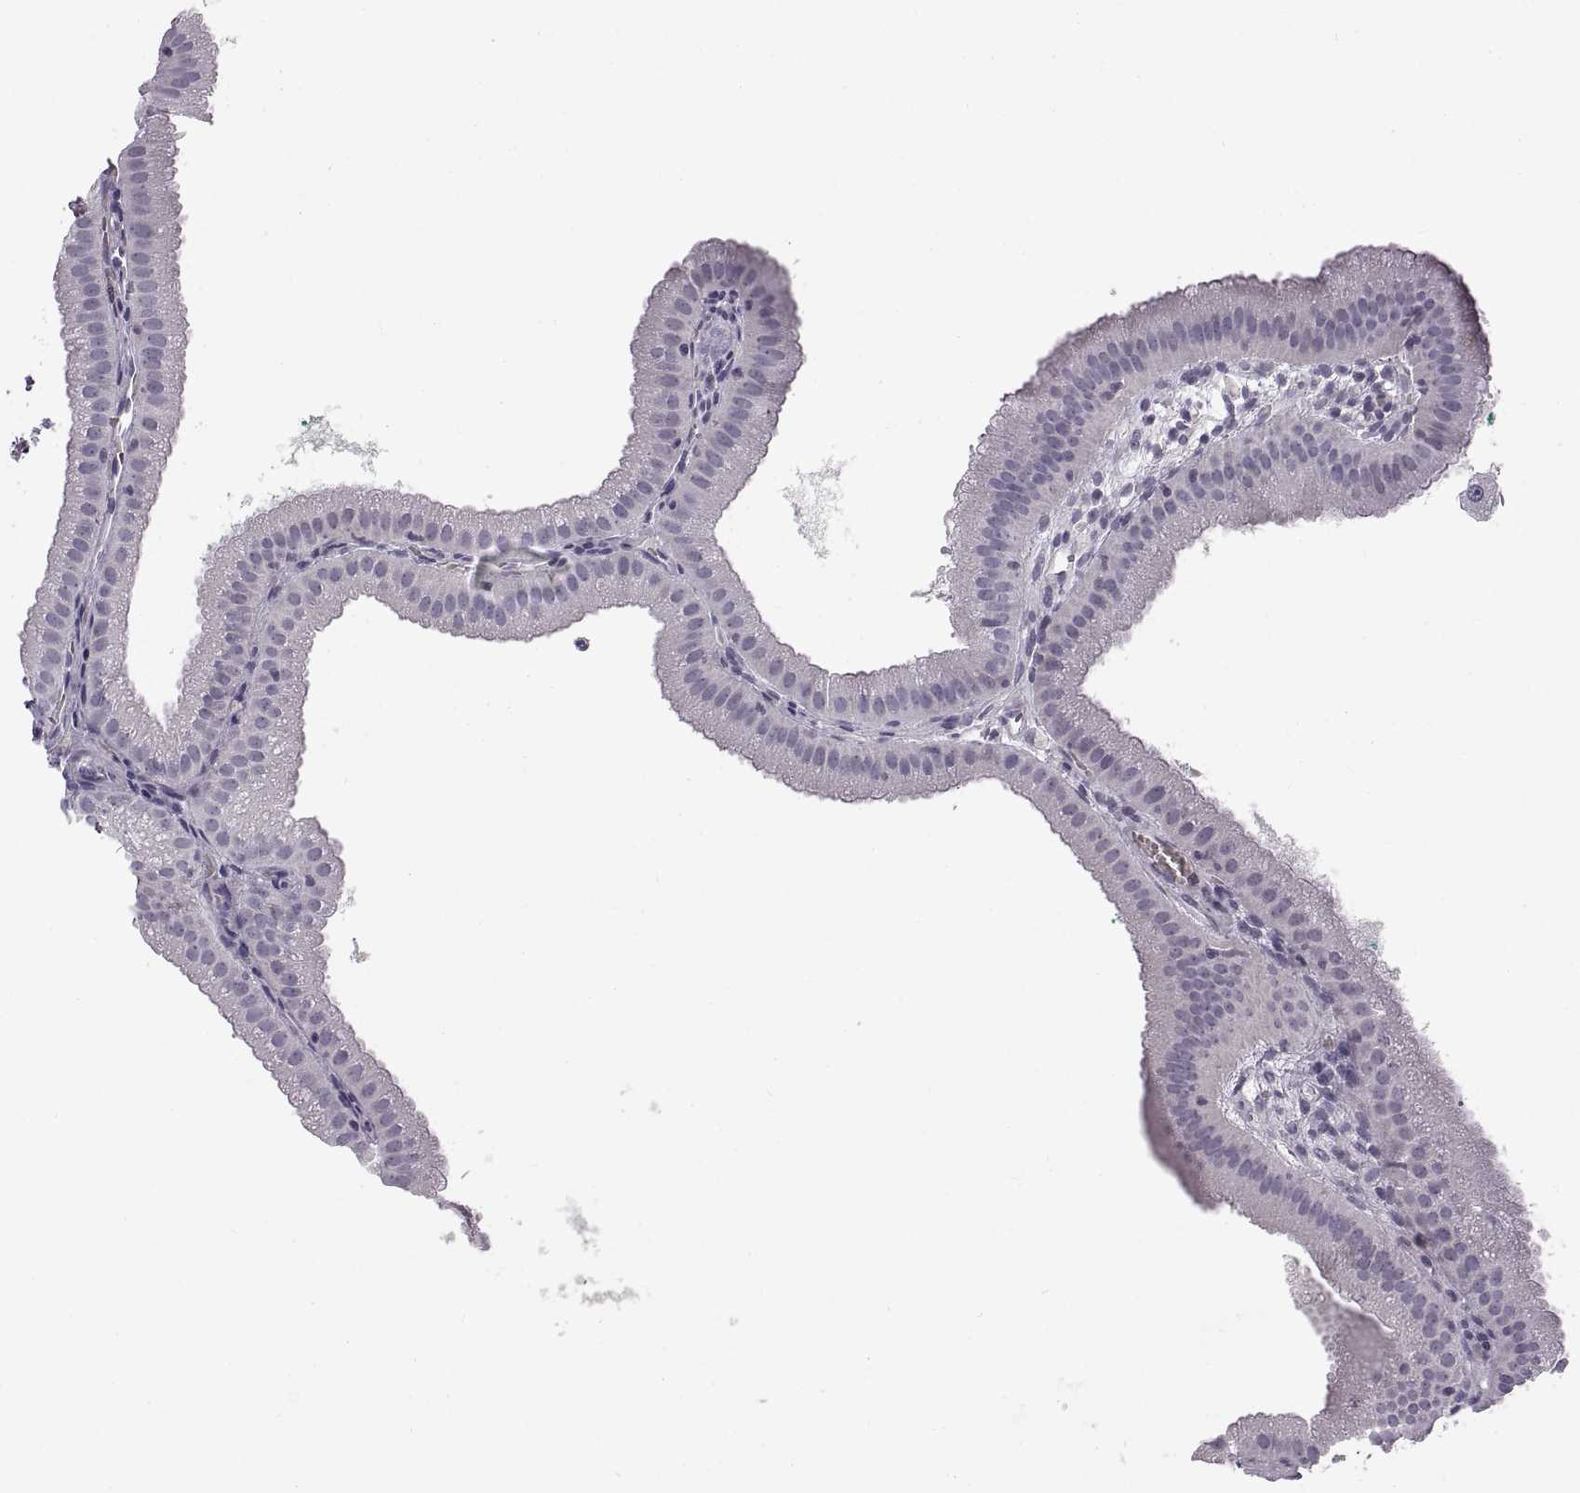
{"staining": {"intensity": "negative", "quantity": "none", "location": "none"}, "tissue": "gallbladder", "cell_type": "Glandular cells", "image_type": "normal", "snomed": [{"axis": "morphology", "description": "Normal tissue, NOS"}, {"axis": "topography", "description": "Gallbladder"}], "caption": "DAB immunohistochemical staining of benign gallbladder displays no significant expression in glandular cells.", "gene": "WFDC8", "patient": {"sex": "male", "age": 67}}